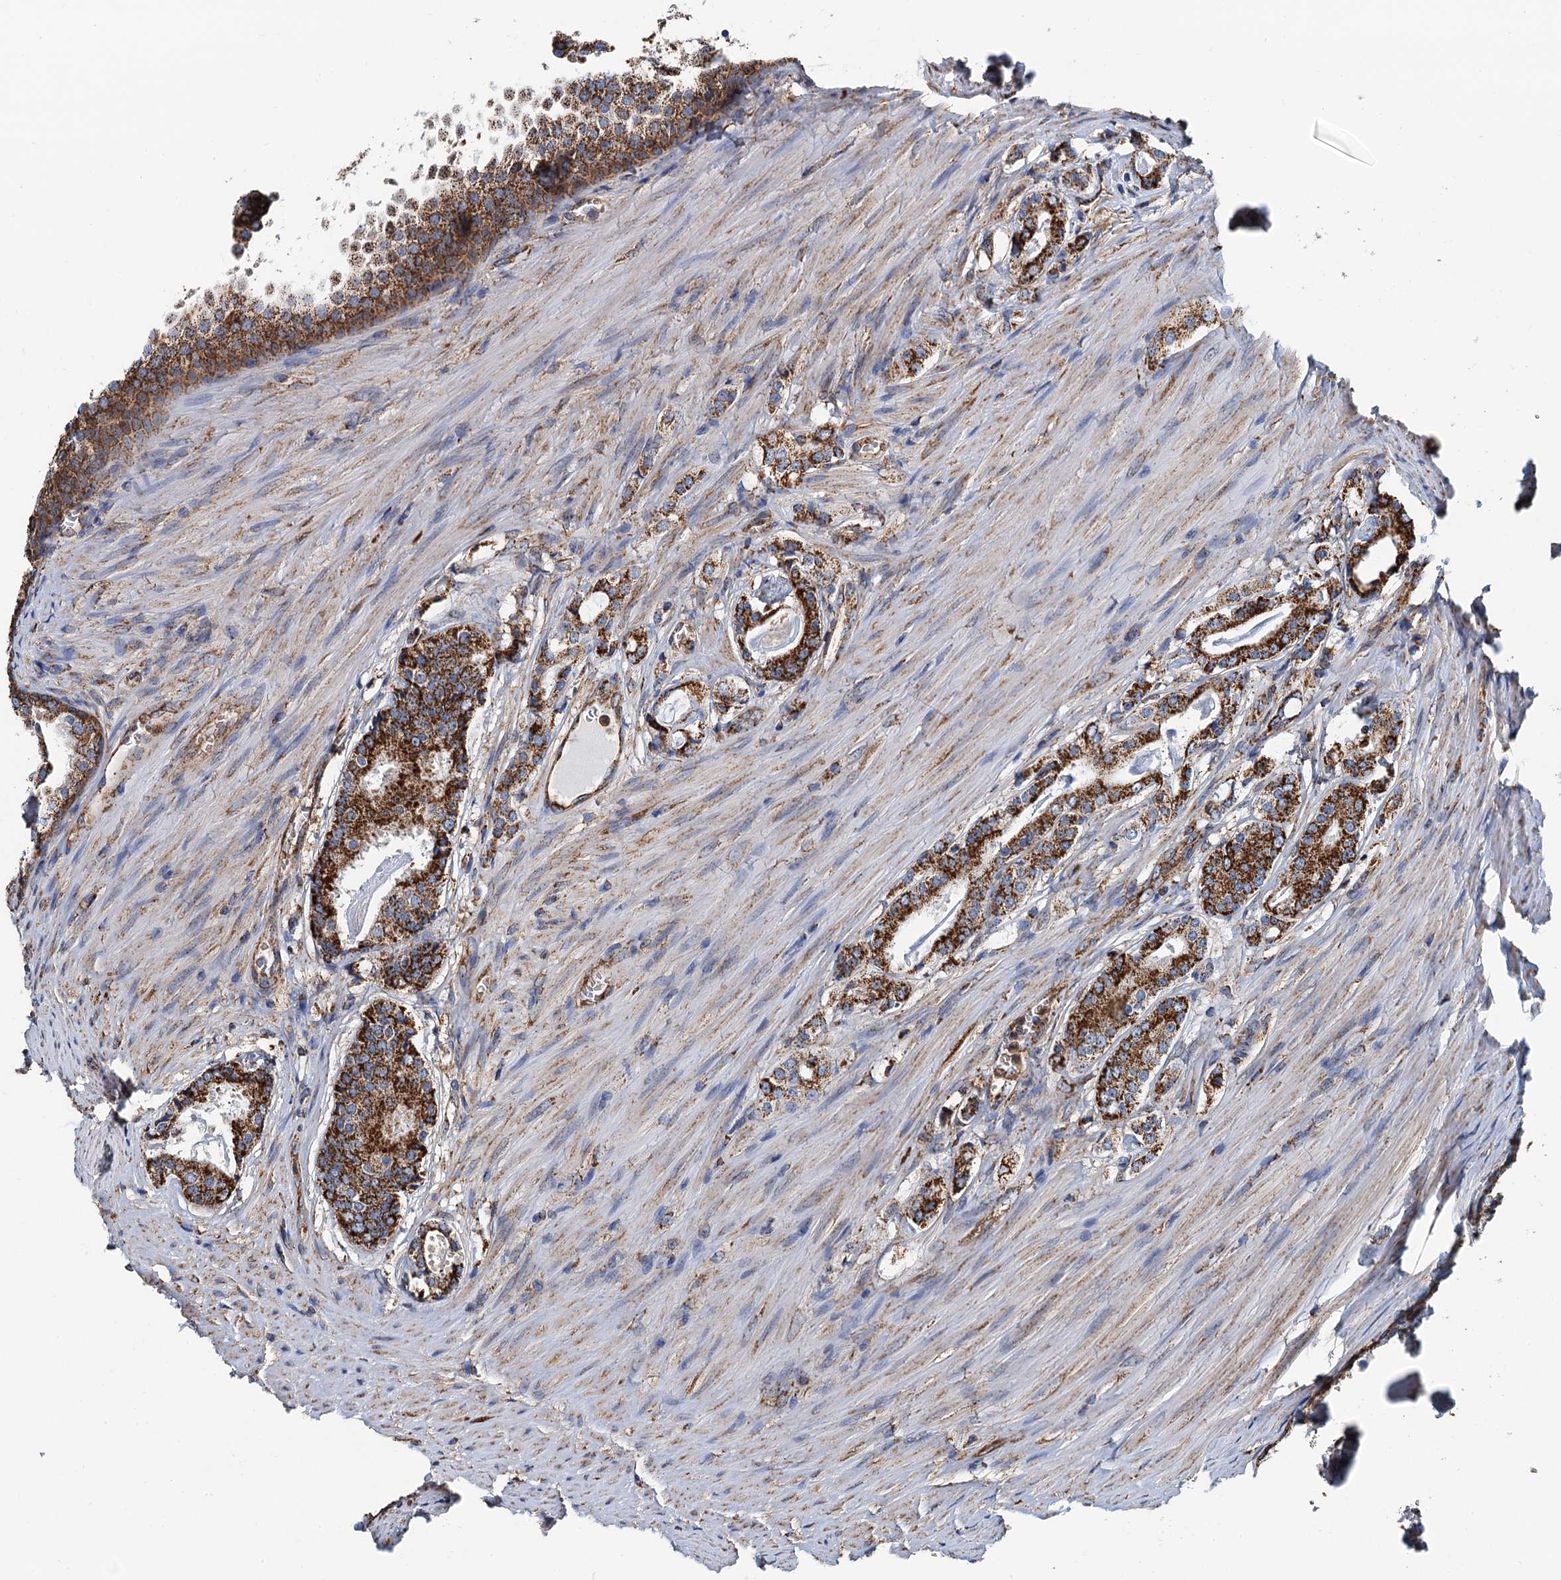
{"staining": {"intensity": "strong", "quantity": ">75%", "location": "cytoplasmic/membranous"}, "tissue": "prostate cancer", "cell_type": "Tumor cells", "image_type": "cancer", "snomed": [{"axis": "morphology", "description": "Adenocarcinoma, High grade"}, {"axis": "topography", "description": "Prostate"}], "caption": "A photomicrograph of human prostate high-grade adenocarcinoma stained for a protein shows strong cytoplasmic/membranous brown staining in tumor cells. The protein of interest is stained brown, and the nuclei are stained in blue (DAB IHC with brightfield microscopy, high magnification).", "gene": "AAGAB", "patient": {"sex": "male", "age": 63}}